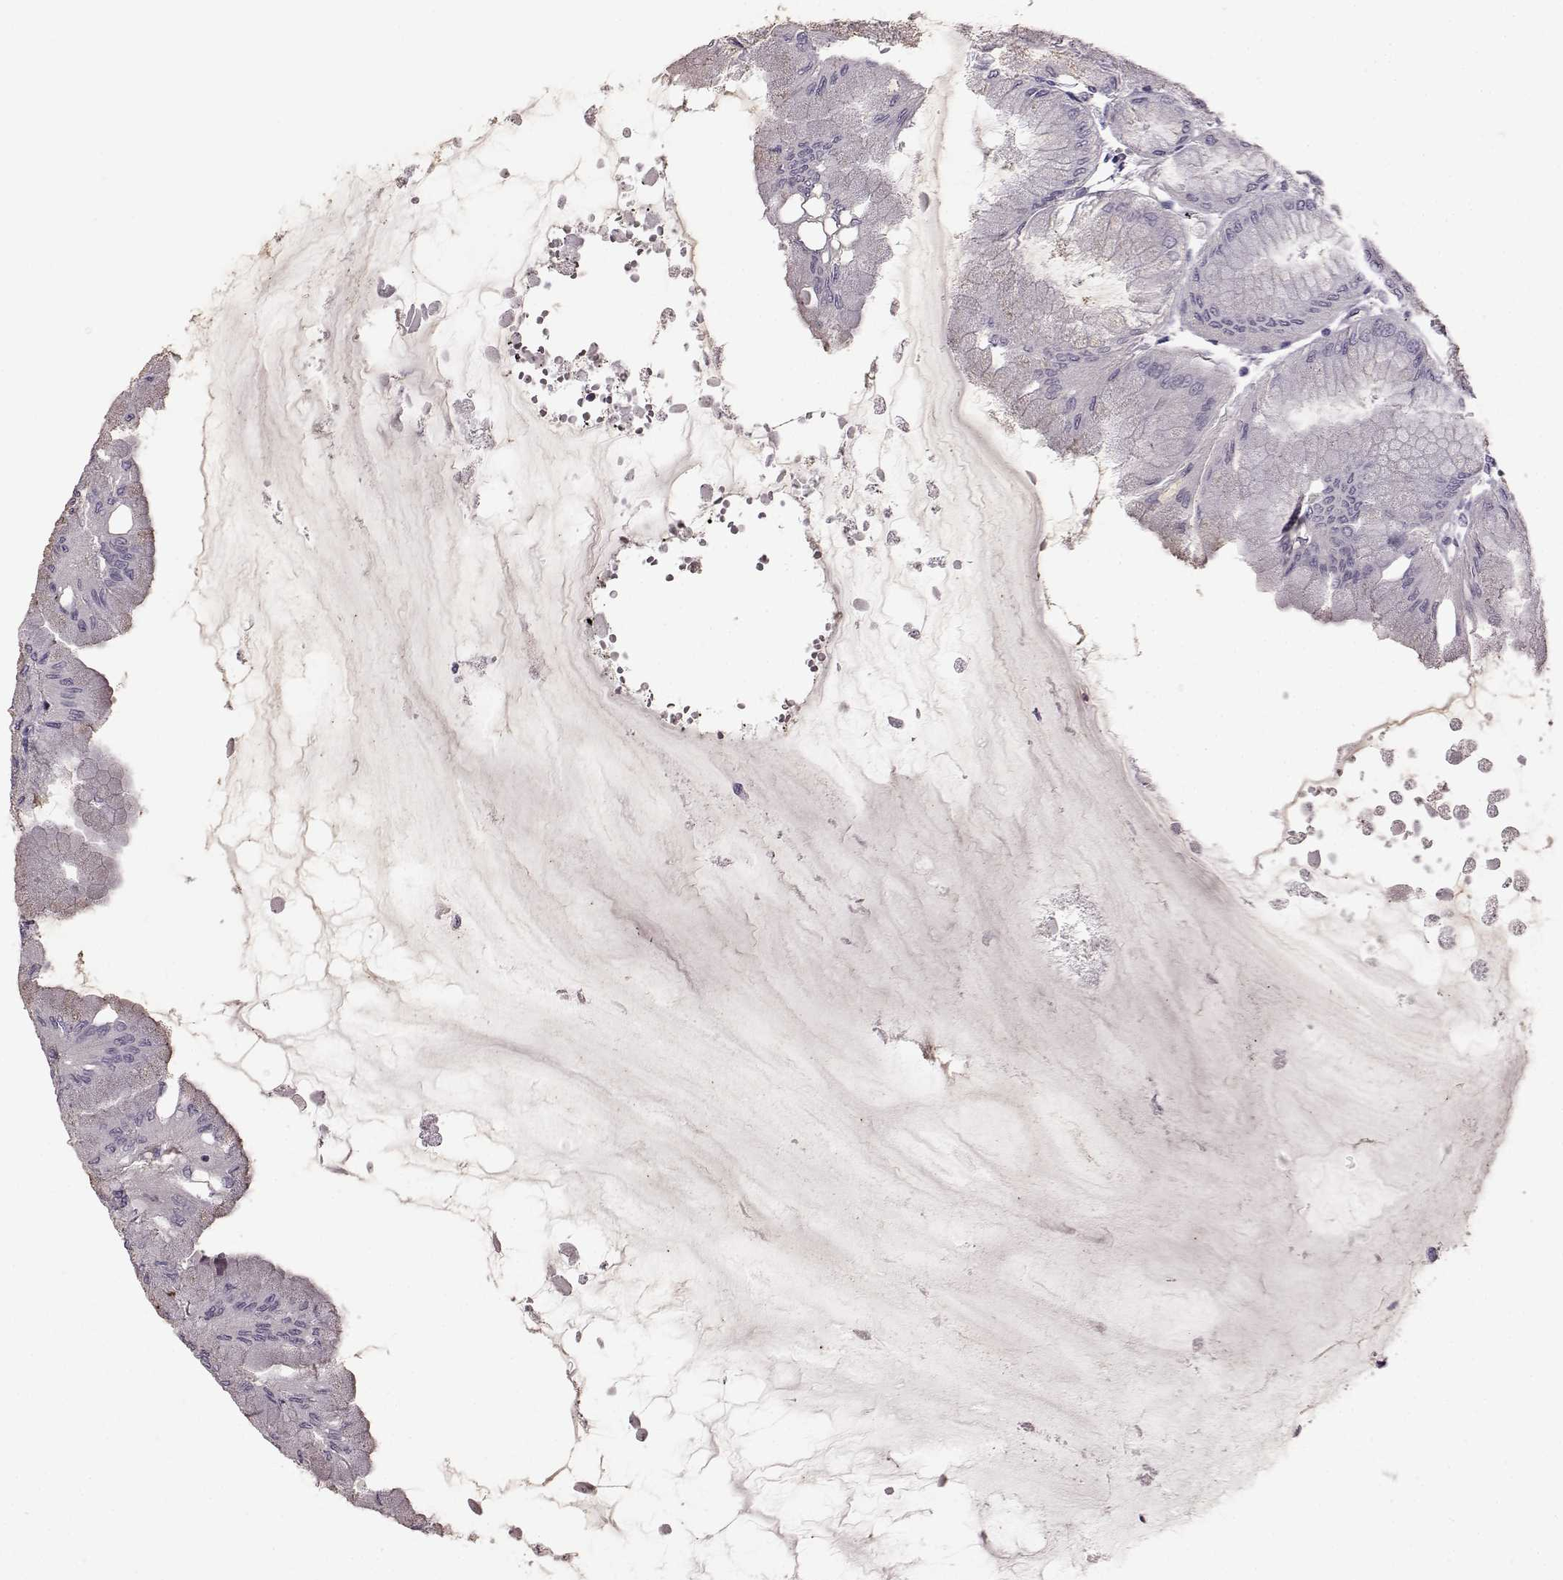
{"staining": {"intensity": "negative", "quantity": "none", "location": "none"}, "tissue": "stomach", "cell_type": "Glandular cells", "image_type": "normal", "snomed": [{"axis": "morphology", "description": "Normal tissue, NOS"}, {"axis": "topography", "description": "Stomach, upper"}], "caption": "Immunohistochemical staining of unremarkable human stomach exhibits no significant staining in glandular cells.", "gene": "PRPH2", "patient": {"sex": "male", "age": 60}}